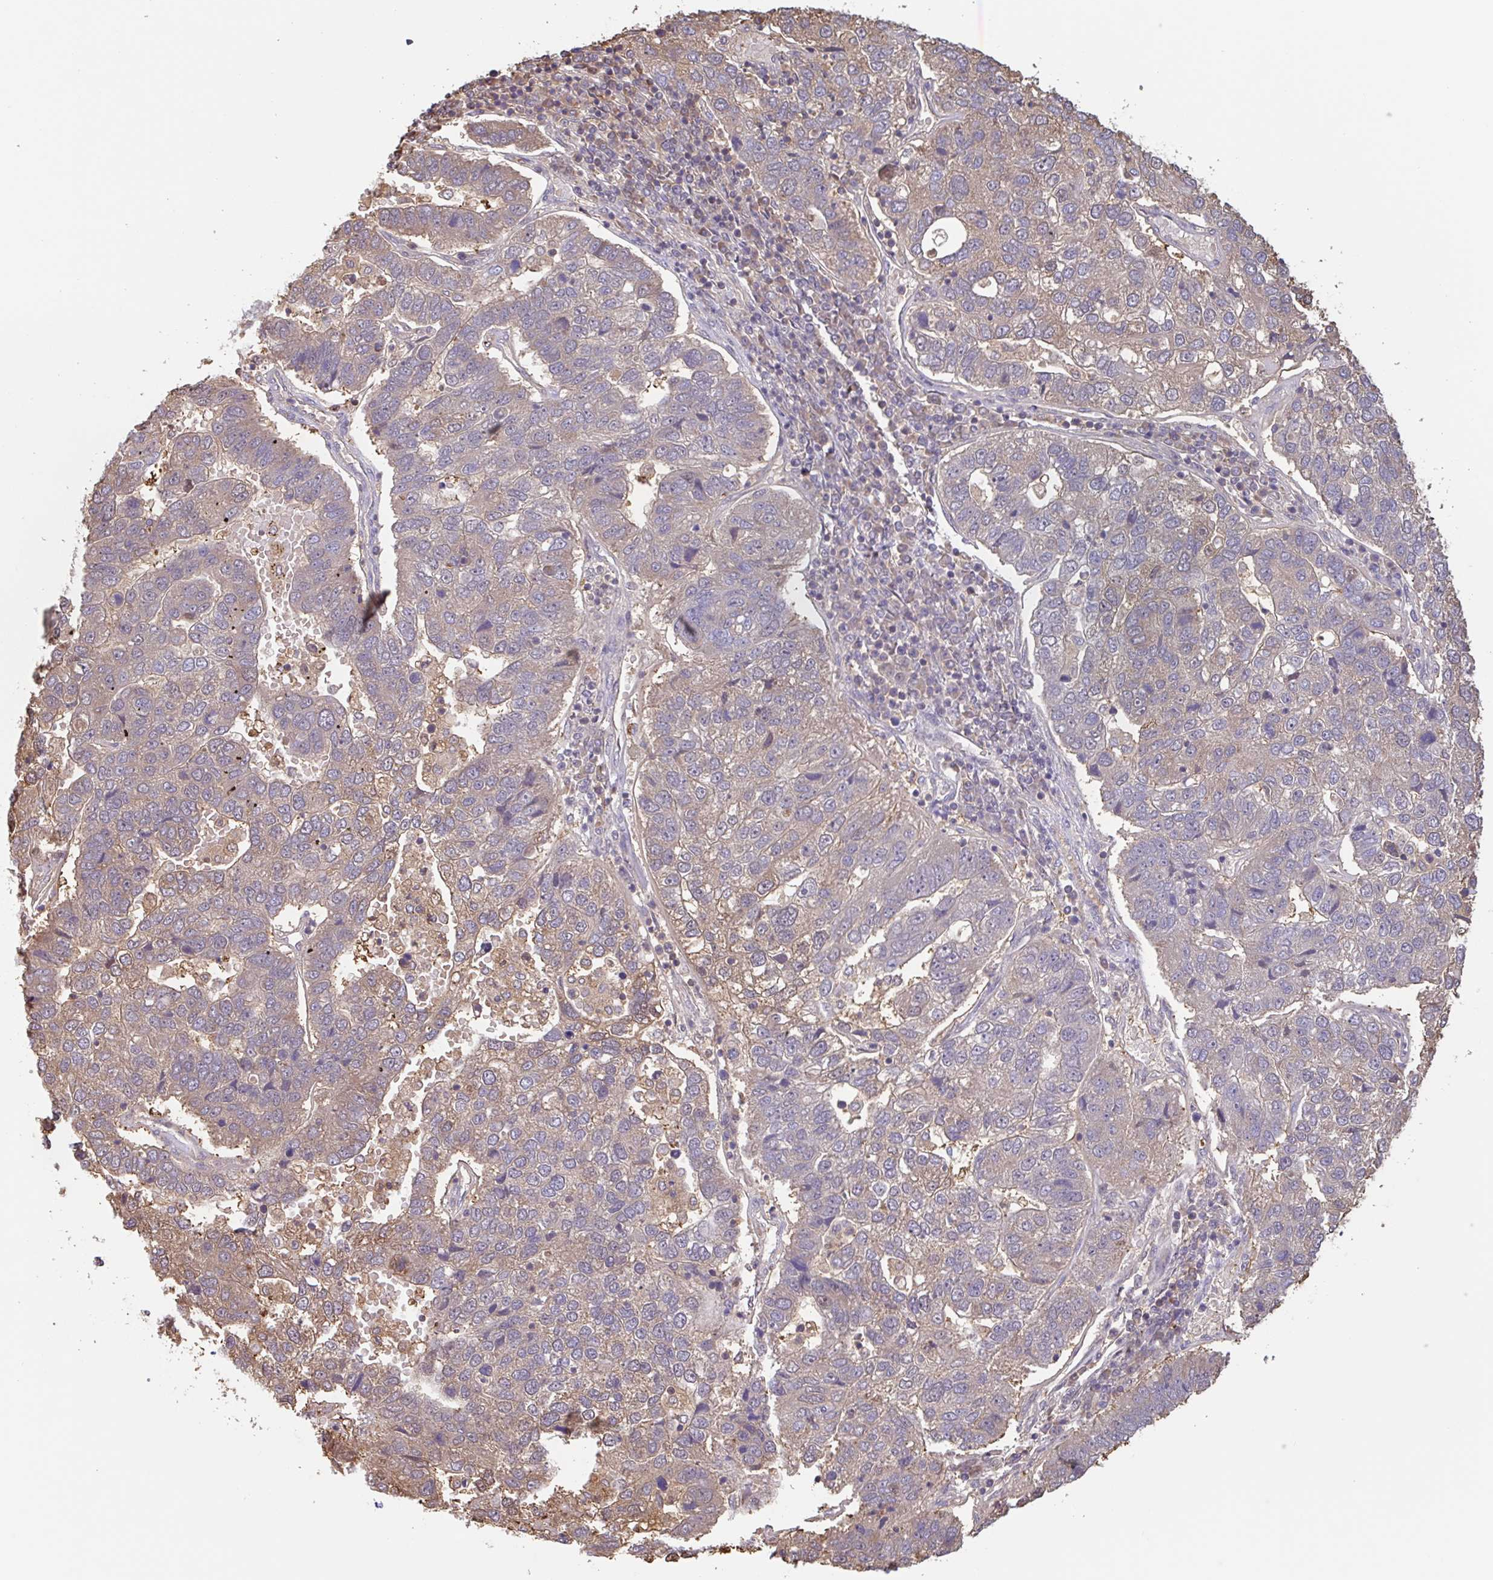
{"staining": {"intensity": "weak", "quantity": ">75%", "location": "cytoplasmic/membranous"}, "tissue": "pancreatic cancer", "cell_type": "Tumor cells", "image_type": "cancer", "snomed": [{"axis": "morphology", "description": "Adenocarcinoma, NOS"}, {"axis": "topography", "description": "Pancreas"}], "caption": "Immunohistochemical staining of pancreatic cancer reveals weak cytoplasmic/membranous protein positivity in approximately >75% of tumor cells. Immunohistochemistry stains the protein in brown and the nuclei are stained blue.", "gene": "OTOP2", "patient": {"sex": "female", "age": 61}}